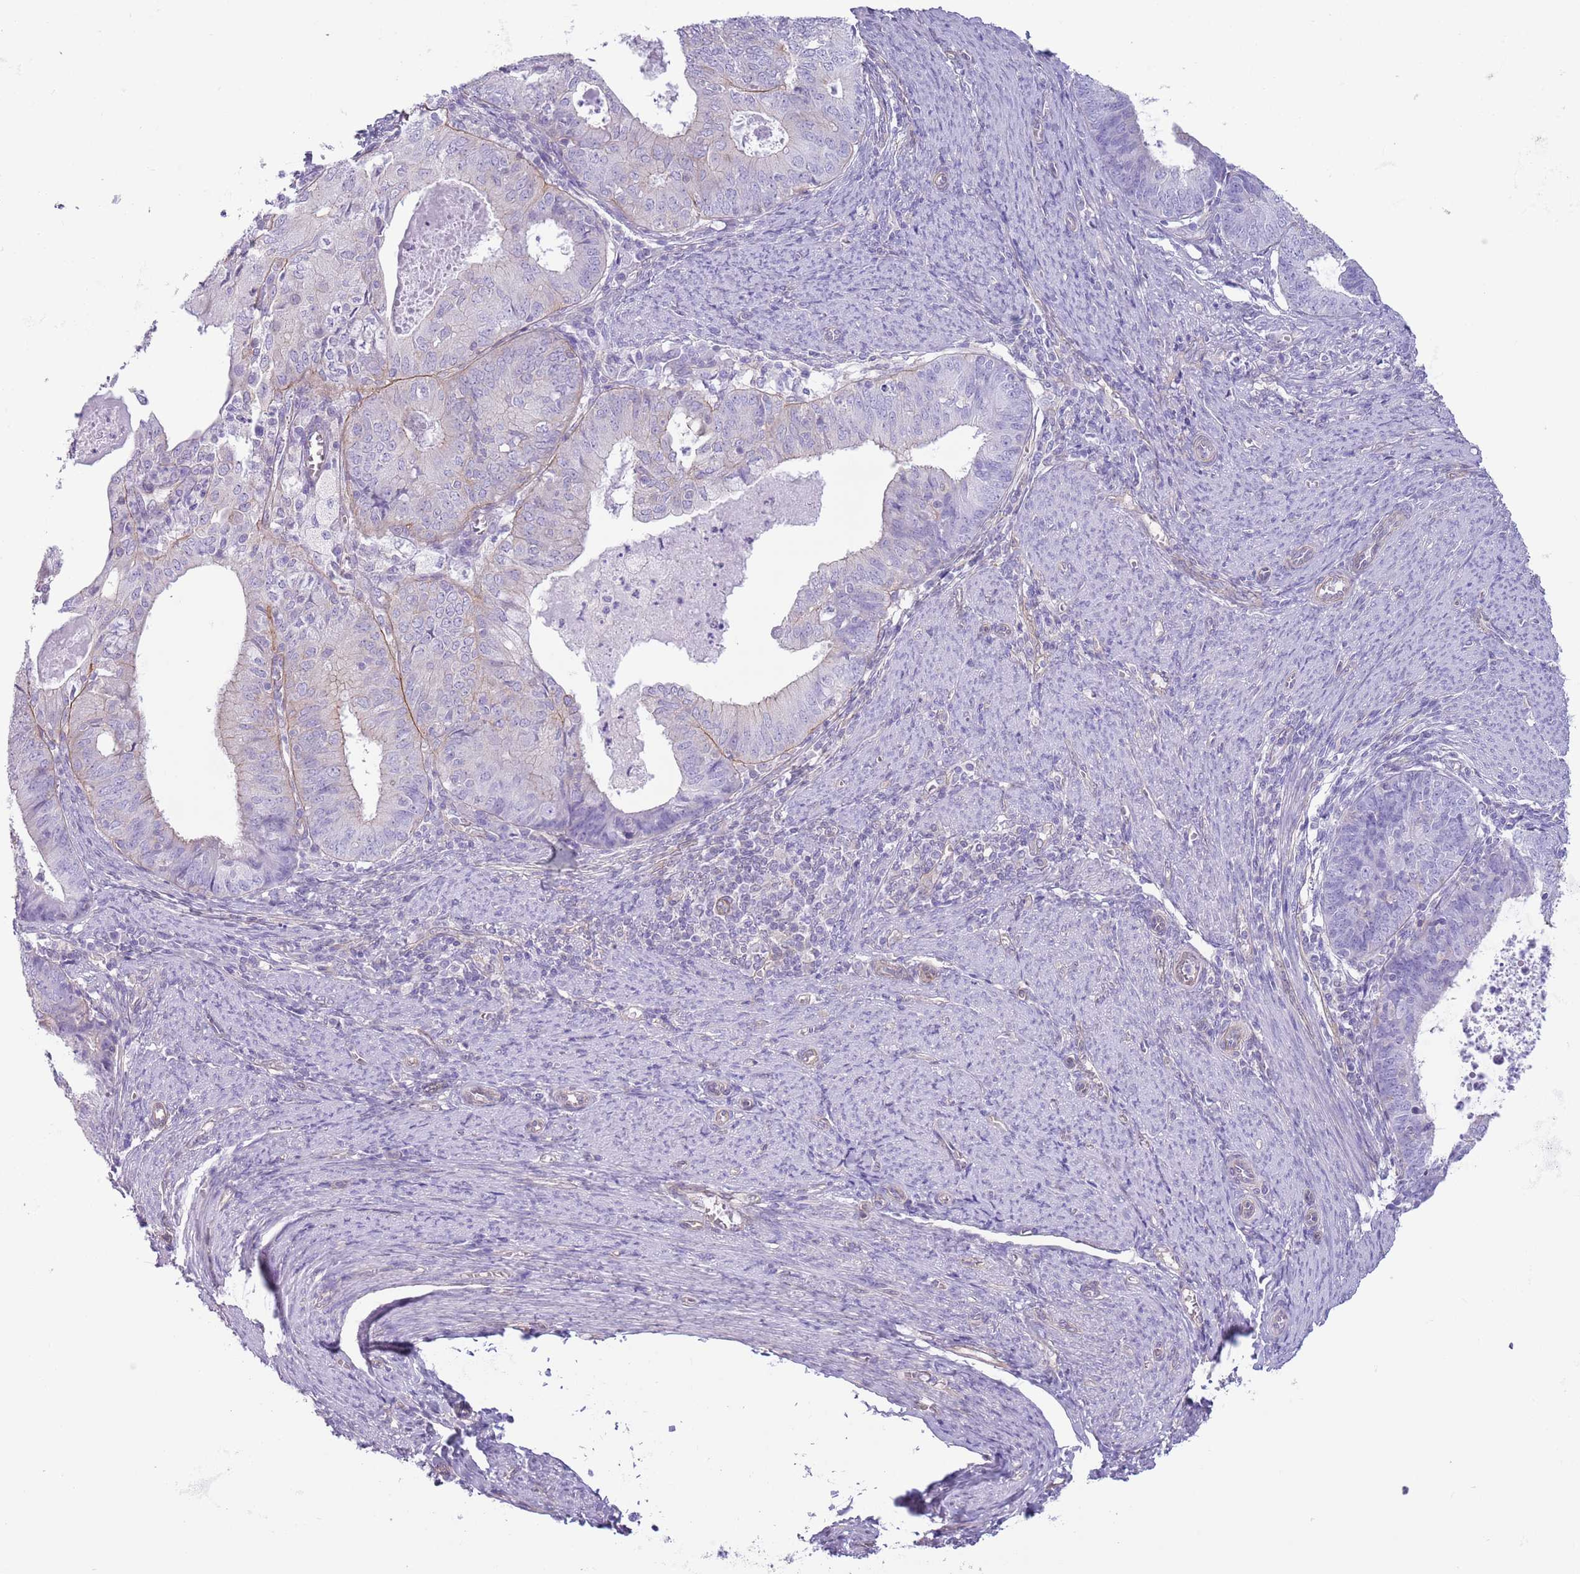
{"staining": {"intensity": "negative", "quantity": "none", "location": "none"}, "tissue": "endometrial cancer", "cell_type": "Tumor cells", "image_type": "cancer", "snomed": [{"axis": "morphology", "description": "Adenocarcinoma, NOS"}, {"axis": "topography", "description": "Endometrium"}], "caption": "High magnification brightfield microscopy of adenocarcinoma (endometrial) stained with DAB (3,3'-diaminobenzidine) (brown) and counterstained with hematoxylin (blue): tumor cells show no significant staining. (DAB immunohistochemistry (IHC), high magnification).", "gene": "RBP3", "patient": {"sex": "female", "age": 57}}